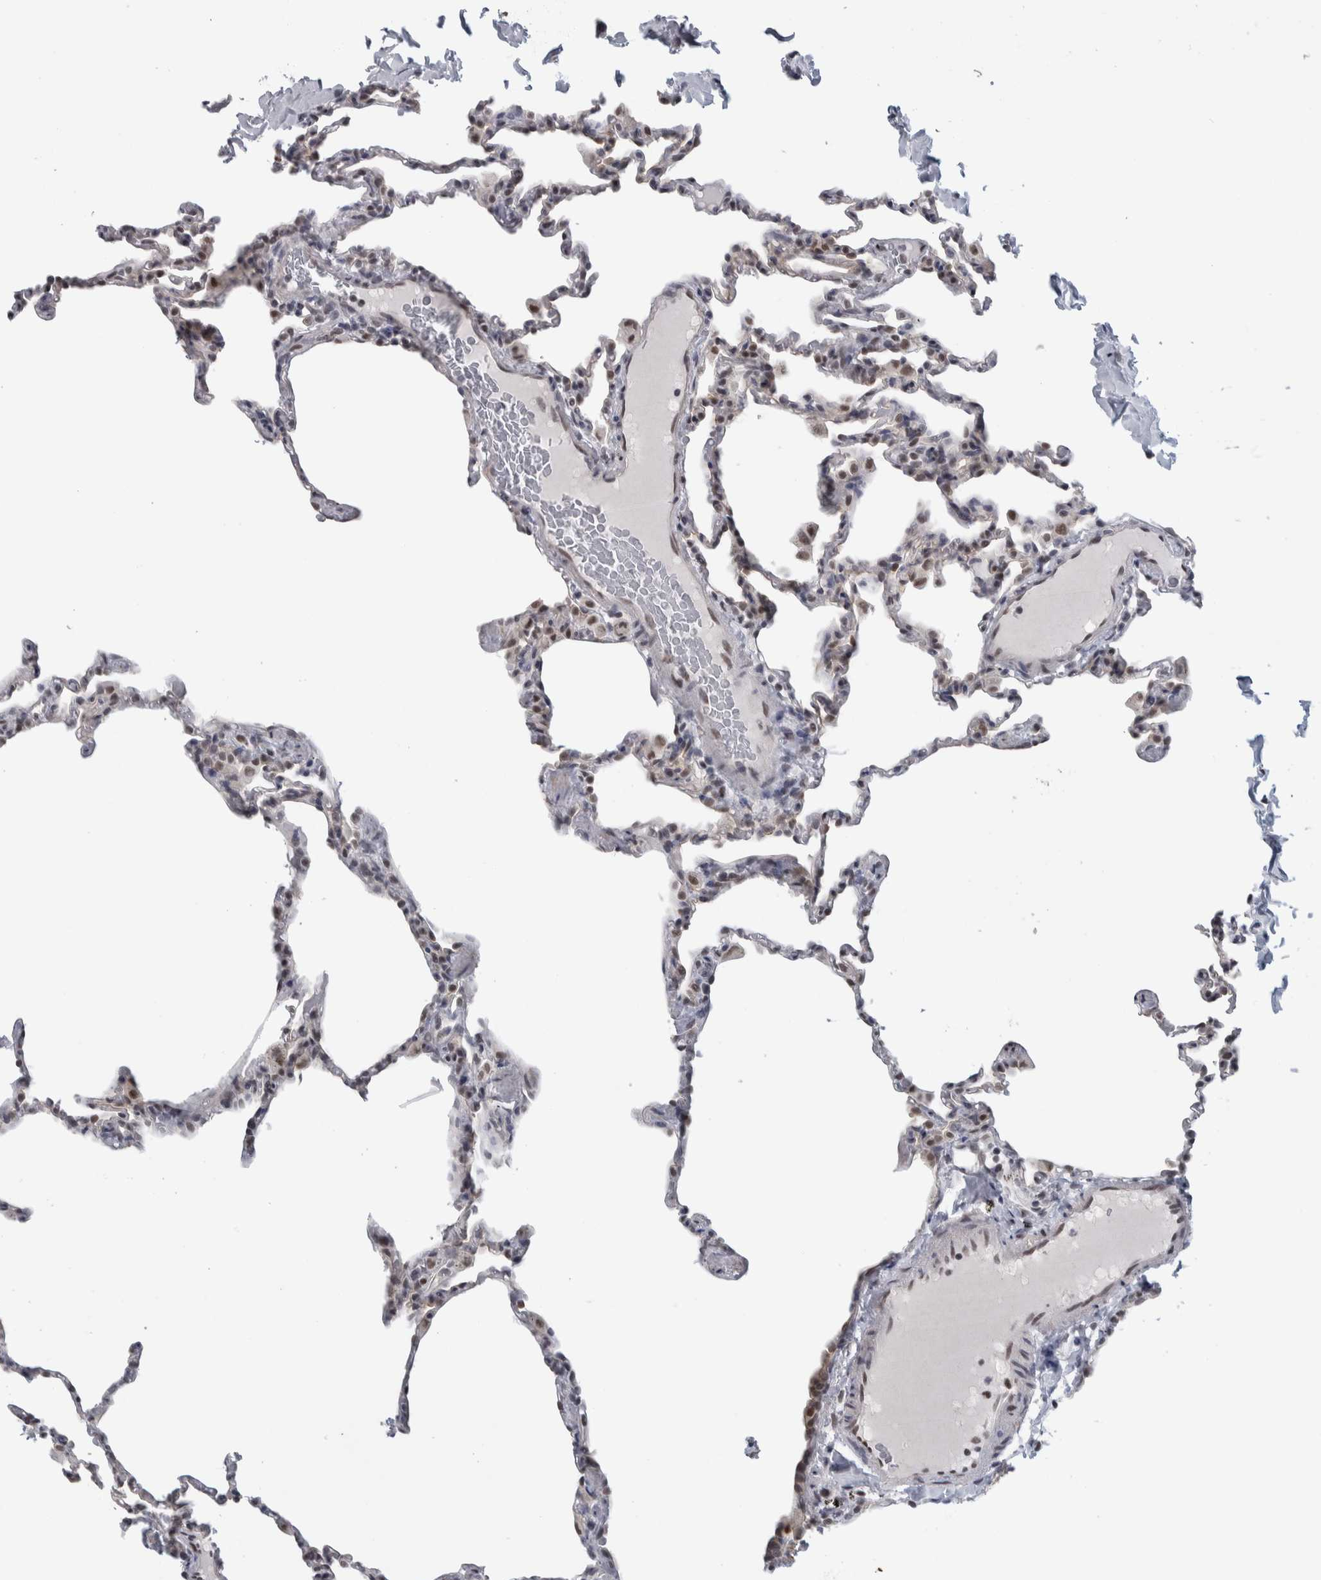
{"staining": {"intensity": "negative", "quantity": "none", "location": "none"}, "tissue": "lung", "cell_type": "Alveolar cells", "image_type": "normal", "snomed": [{"axis": "morphology", "description": "Normal tissue, NOS"}, {"axis": "topography", "description": "Lung"}], "caption": "Immunohistochemistry (IHC) micrograph of unremarkable human lung stained for a protein (brown), which displays no staining in alveolar cells. The staining was performed using DAB to visualize the protein expression in brown, while the nuclei were stained in blue with hematoxylin (Magnification: 20x).", "gene": "HEXIM2", "patient": {"sex": "male", "age": 20}}